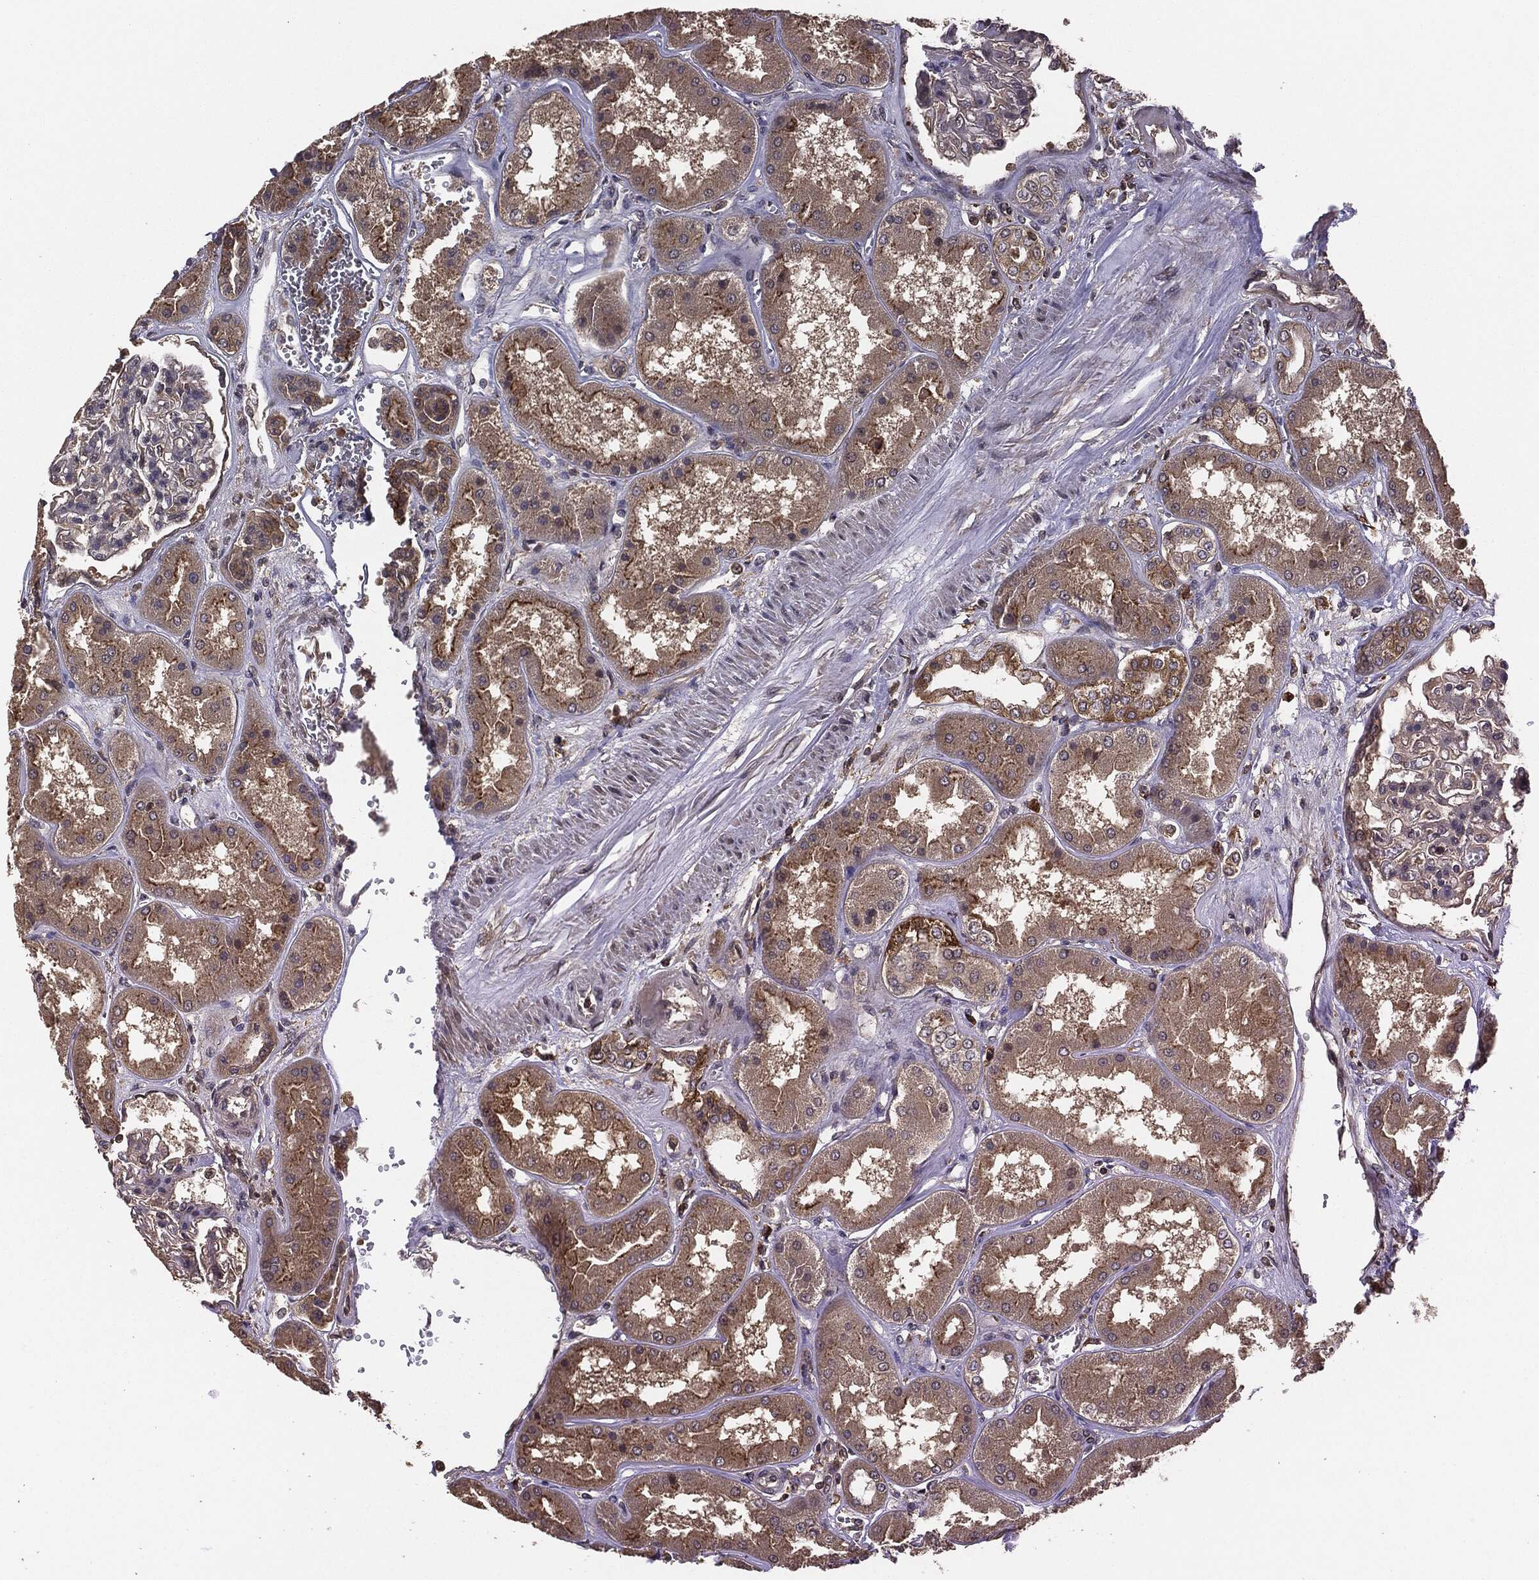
{"staining": {"intensity": "negative", "quantity": "none", "location": "none"}, "tissue": "kidney", "cell_type": "Cells in glomeruli", "image_type": "normal", "snomed": [{"axis": "morphology", "description": "Normal tissue, NOS"}, {"axis": "topography", "description": "Kidney"}], "caption": "An IHC histopathology image of benign kidney is shown. There is no staining in cells in glomeruli of kidney. Brightfield microscopy of immunohistochemistry stained with DAB (3,3'-diaminobenzidine) (brown) and hematoxylin (blue), captured at high magnification.", "gene": "ERBIN", "patient": {"sex": "female", "age": 56}}